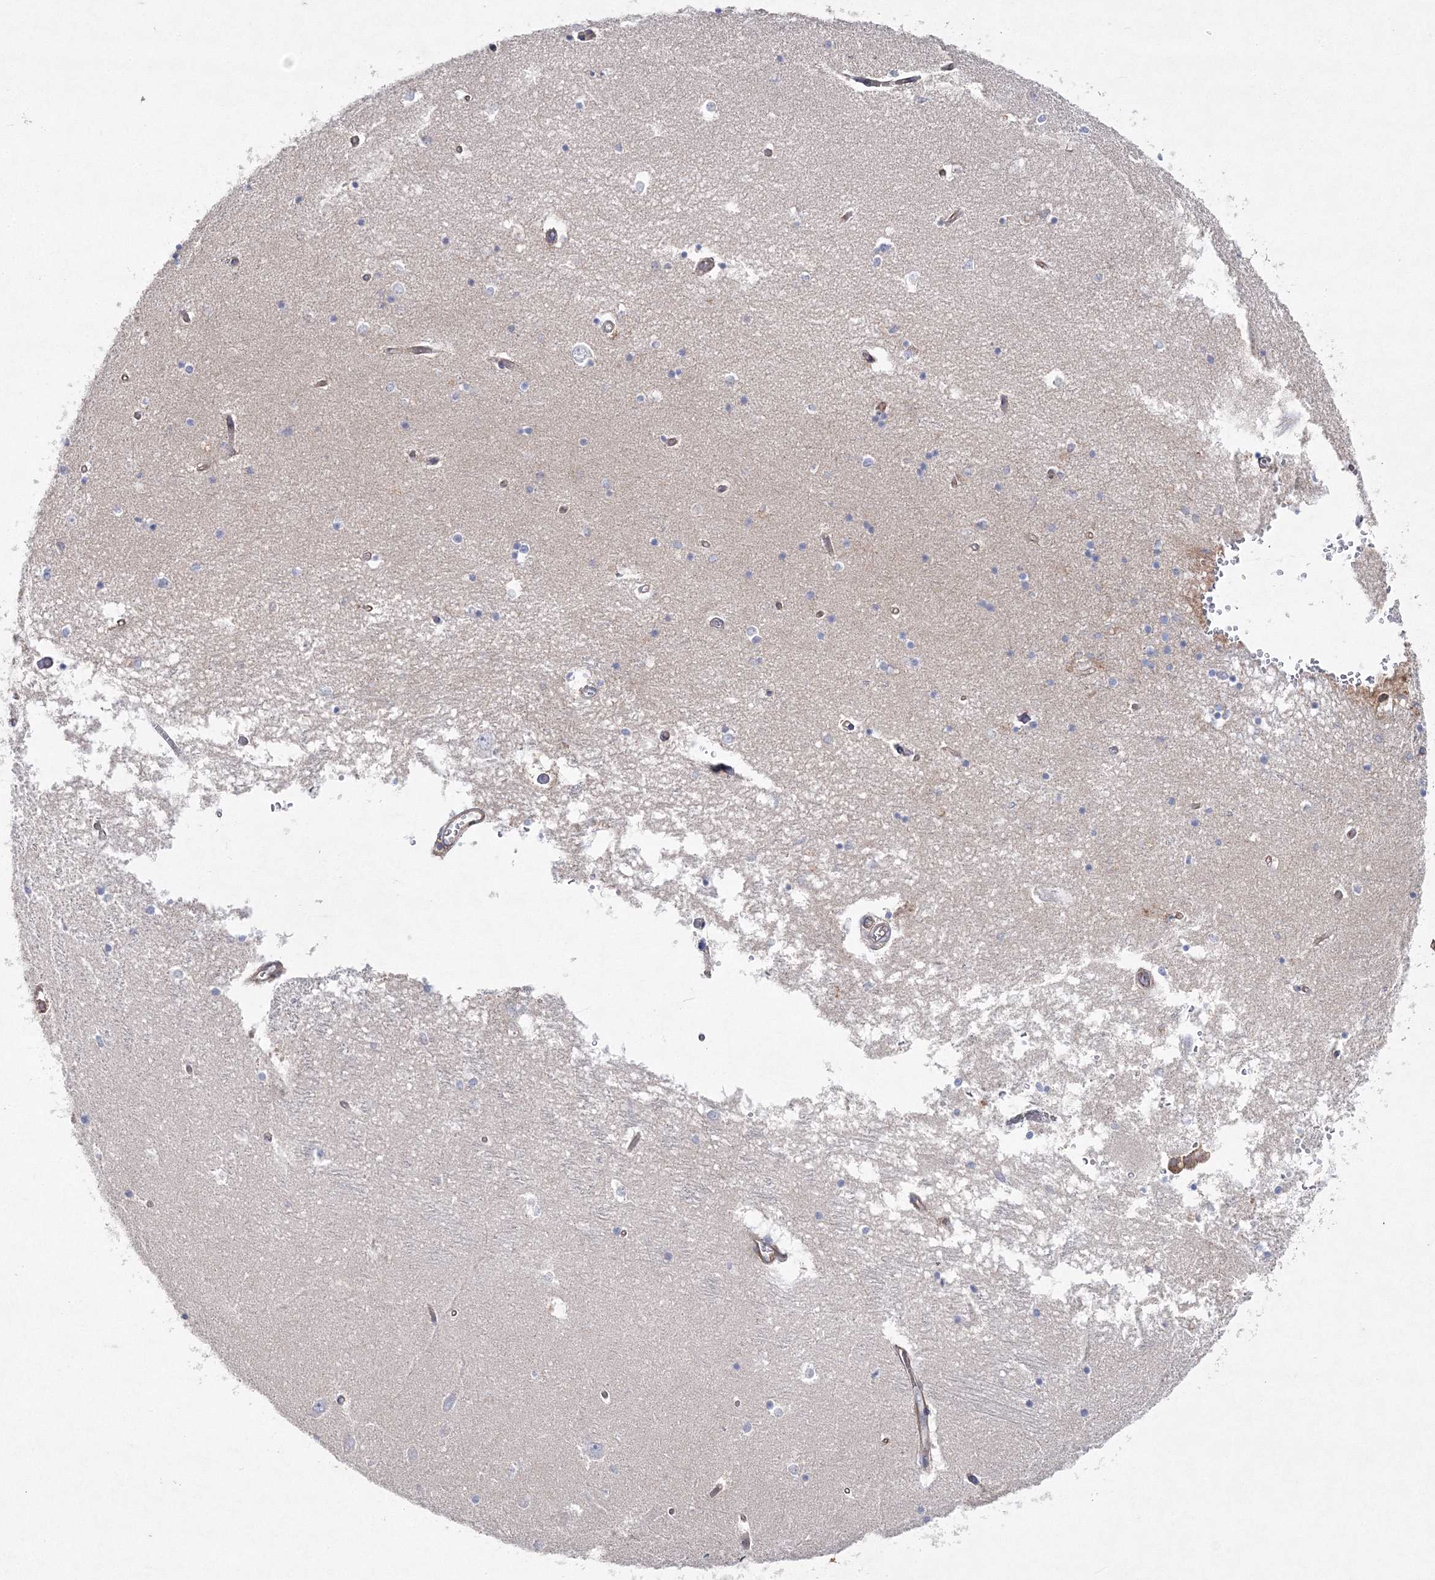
{"staining": {"intensity": "negative", "quantity": "none", "location": "none"}, "tissue": "hippocampus", "cell_type": "Glial cells", "image_type": "normal", "snomed": [{"axis": "morphology", "description": "Normal tissue, NOS"}, {"axis": "topography", "description": "Hippocampus"}], "caption": "Glial cells are negative for brown protein staining in benign hippocampus. (Immunohistochemistry (ihc), brightfield microscopy, high magnification).", "gene": "NAA40", "patient": {"sex": "male", "age": 45}}